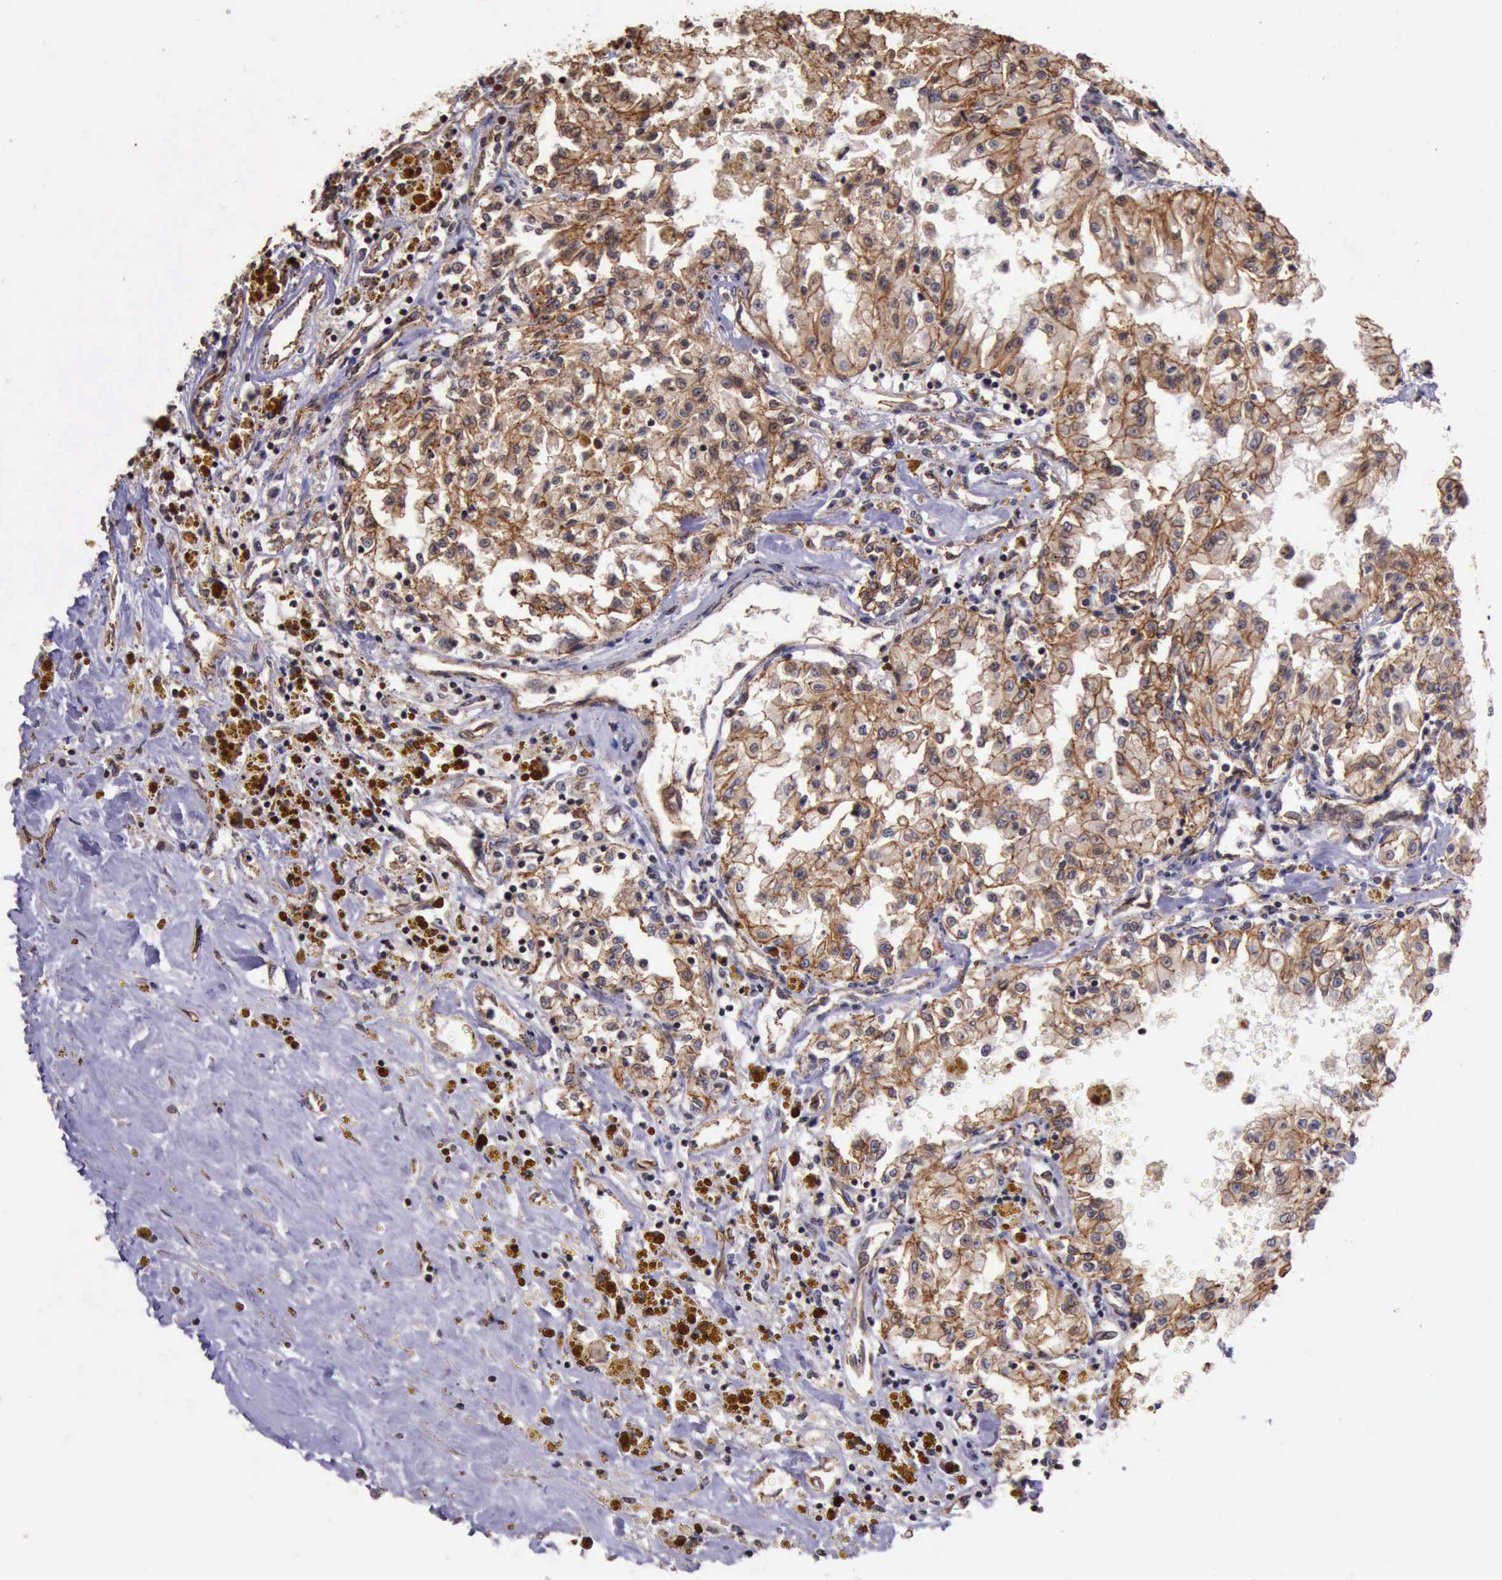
{"staining": {"intensity": "moderate", "quantity": ">75%", "location": "cytoplasmic/membranous"}, "tissue": "renal cancer", "cell_type": "Tumor cells", "image_type": "cancer", "snomed": [{"axis": "morphology", "description": "Adenocarcinoma, NOS"}, {"axis": "topography", "description": "Kidney"}], "caption": "A histopathology image of human adenocarcinoma (renal) stained for a protein displays moderate cytoplasmic/membranous brown staining in tumor cells. Using DAB (3,3'-diaminobenzidine) (brown) and hematoxylin (blue) stains, captured at high magnification using brightfield microscopy.", "gene": "CTNNB1", "patient": {"sex": "male", "age": 78}}